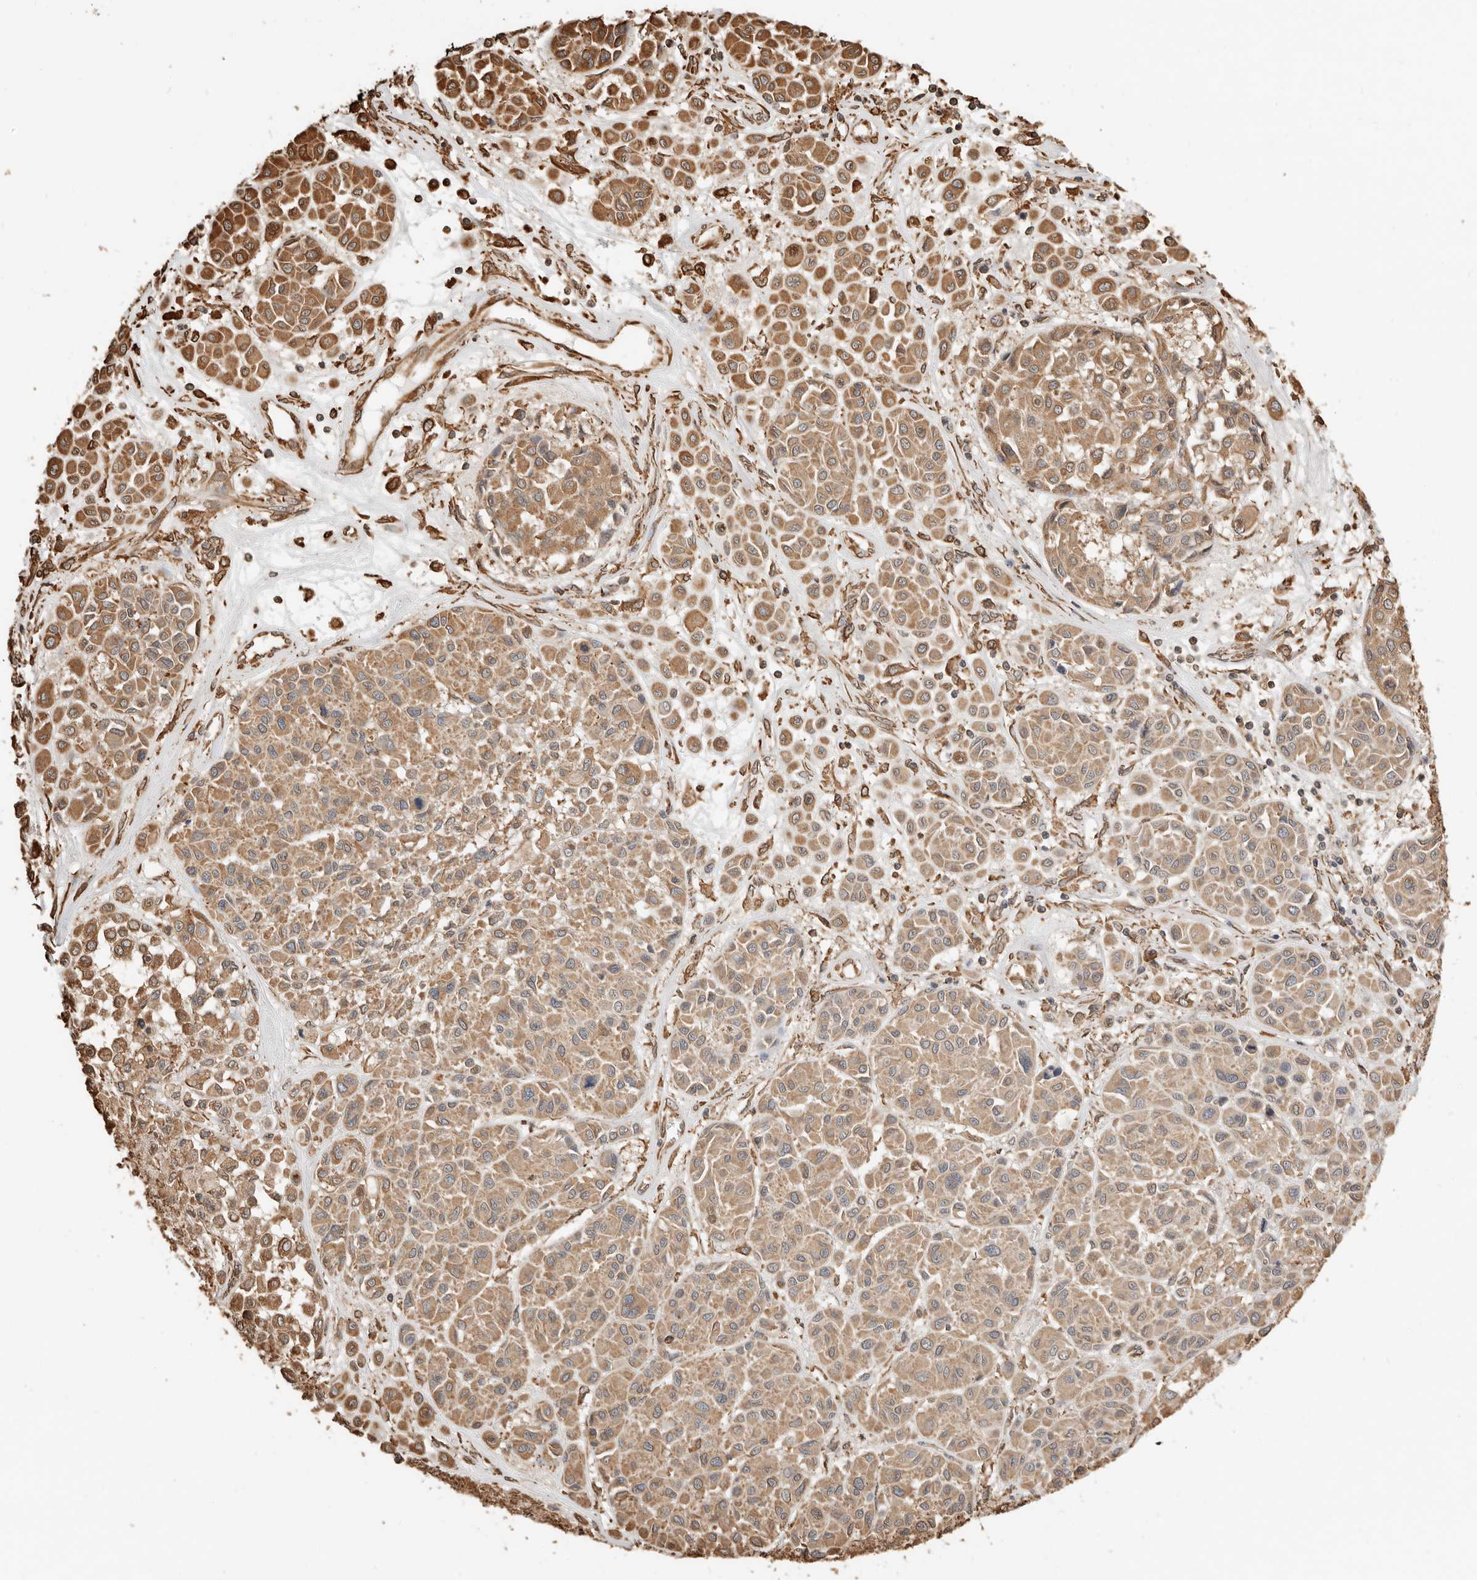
{"staining": {"intensity": "moderate", "quantity": ">75%", "location": "cytoplasmic/membranous"}, "tissue": "melanoma", "cell_type": "Tumor cells", "image_type": "cancer", "snomed": [{"axis": "morphology", "description": "Malignant melanoma, Metastatic site"}, {"axis": "topography", "description": "Soft tissue"}], "caption": "DAB (3,3'-diaminobenzidine) immunohistochemical staining of human malignant melanoma (metastatic site) reveals moderate cytoplasmic/membranous protein expression in about >75% of tumor cells.", "gene": "ARHGEF10L", "patient": {"sex": "male", "age": 41}}